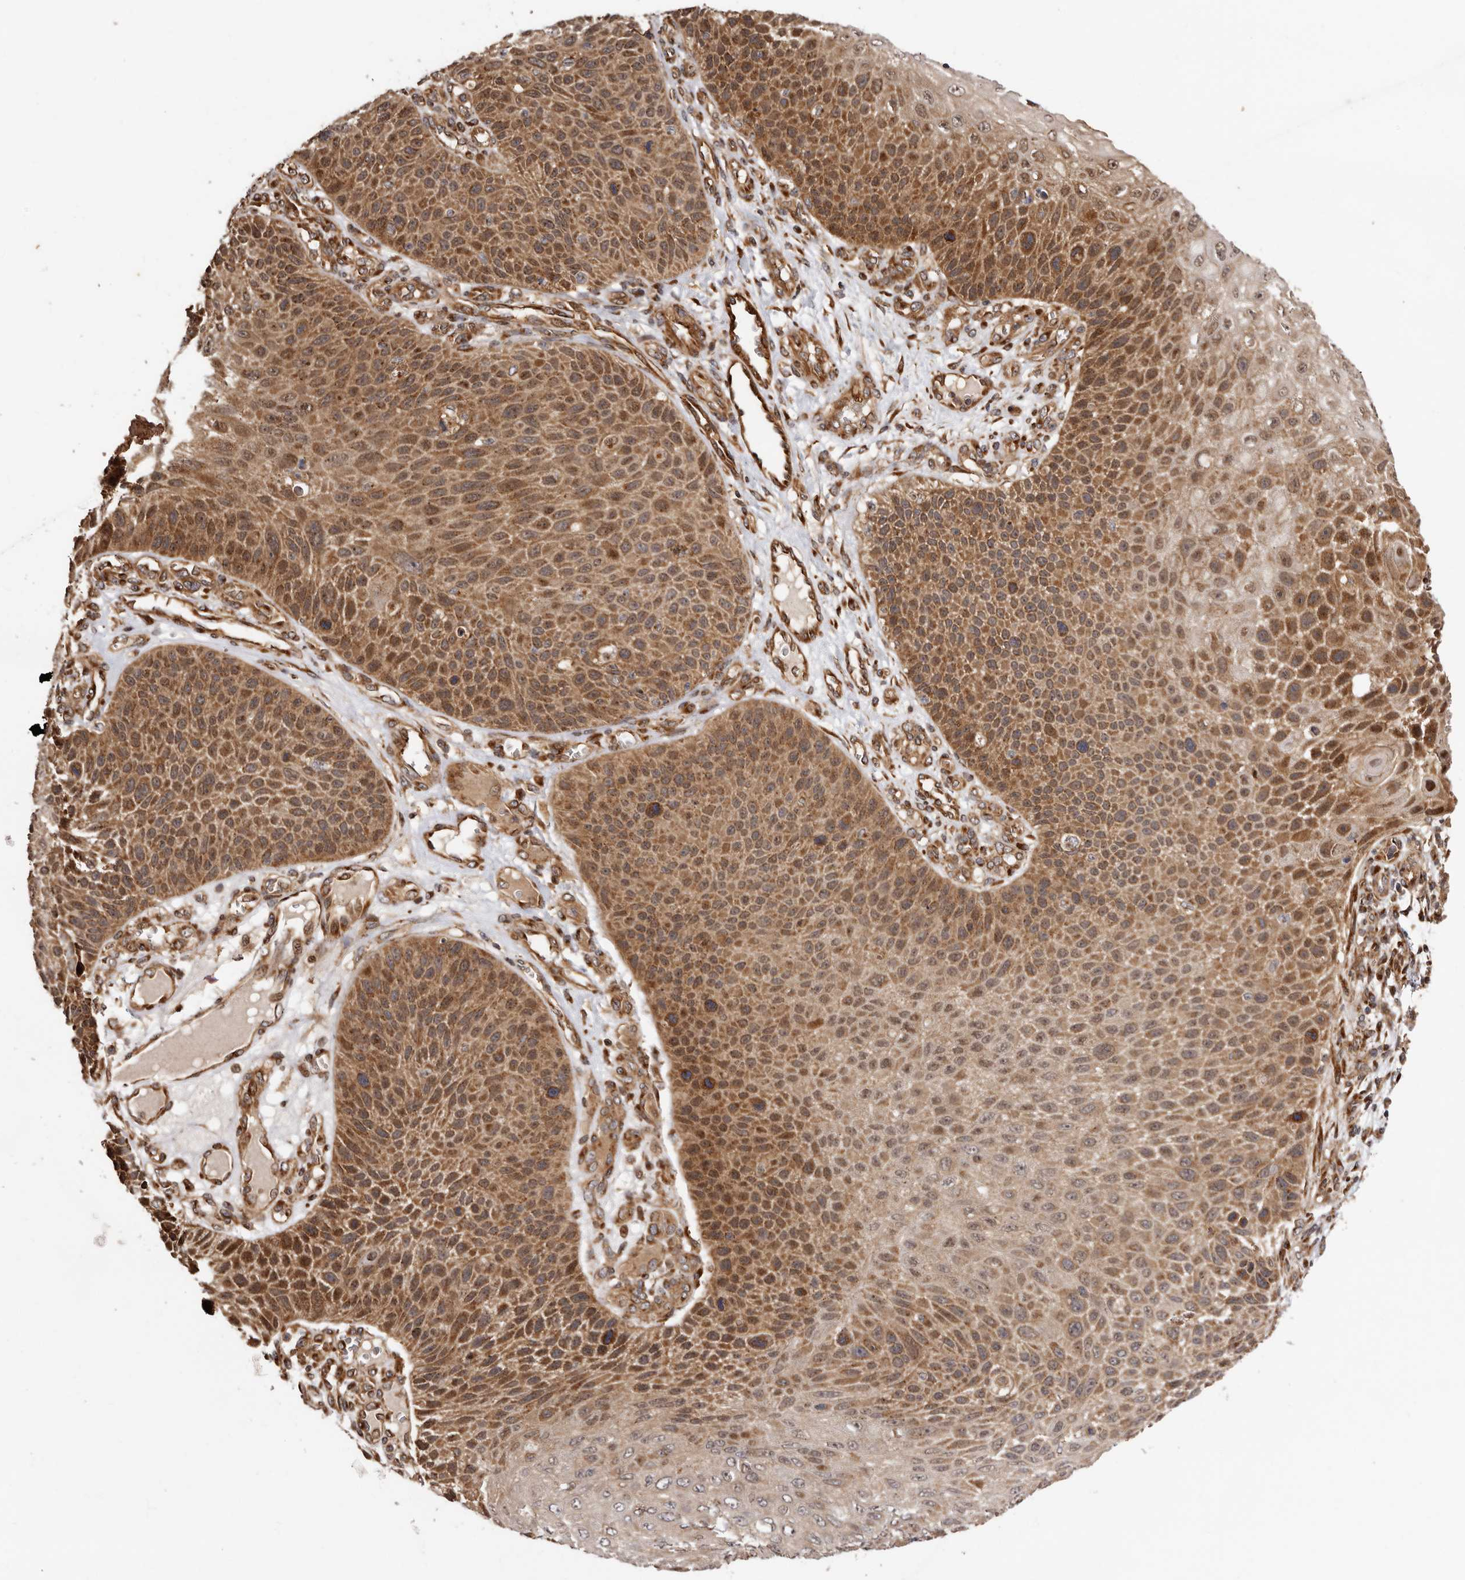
{"staining": {"intensity": "strong", "quantity": ">75%", "location": "cytoplasmic/membranous,nuclear"}, "tissue": "skin cancer", "cell_type": "Tumor cells", "image_type": "cancer", "snomed": [{"axis": "morphology", "description": "Squamous cell carcinoma, NOS"}, {"axis": "topography", "description": "Skin"}], "caption": "Immunohistochemistry (IHC) histopathology image of neoplastic tissue: squamous cell carcinoma (skin) stained using immunohistochemistry (IHC) demonstrates high levels of strong protein expression localized specifically in the cytoplasmic/membranous and nuclear of tumor cells, appearing as a cytoplasmic/membranous and nuclear brown color.", "gene": "GPR27", "patient": {"sex": "female", "age": 88}}